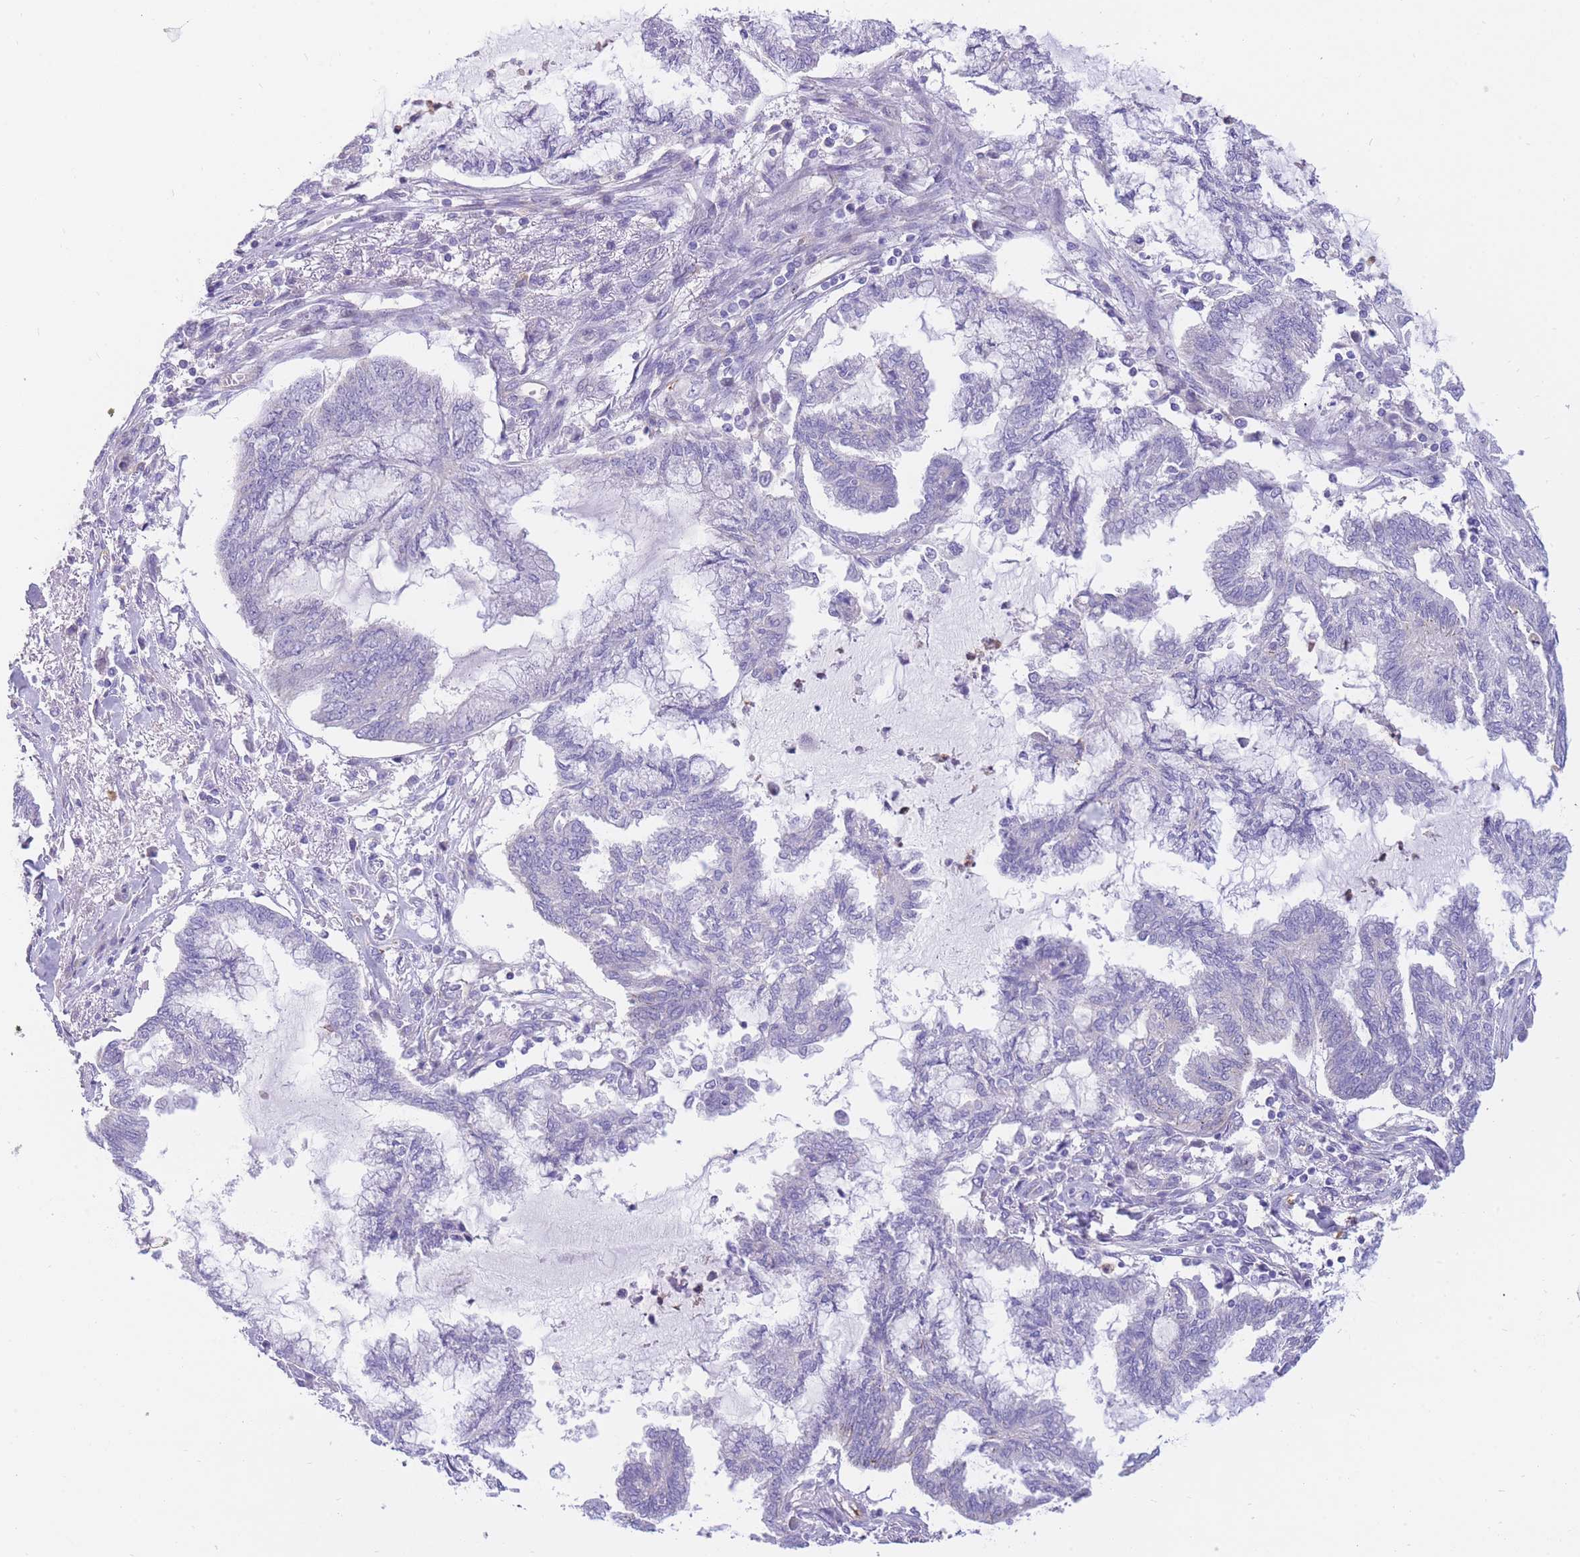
{"staining": {"intensity": "negative", "quantity": "none", "location": "none"}, "tissue": "endometrial cancer", "cell_type": "Tumor cells", "image_type": "cancer", "snomed": [{"axis": "morphology", "description": "Adenocarcinoma, NOS"}, {"axis": "topography", "description": "Endometrium"}], "caption": "The micrograph shows no staining of tumor cells in adenocarcinoma (endometrial).", "gene": "SULT1A1", "patient": {"sex": "female", "age": 86}}